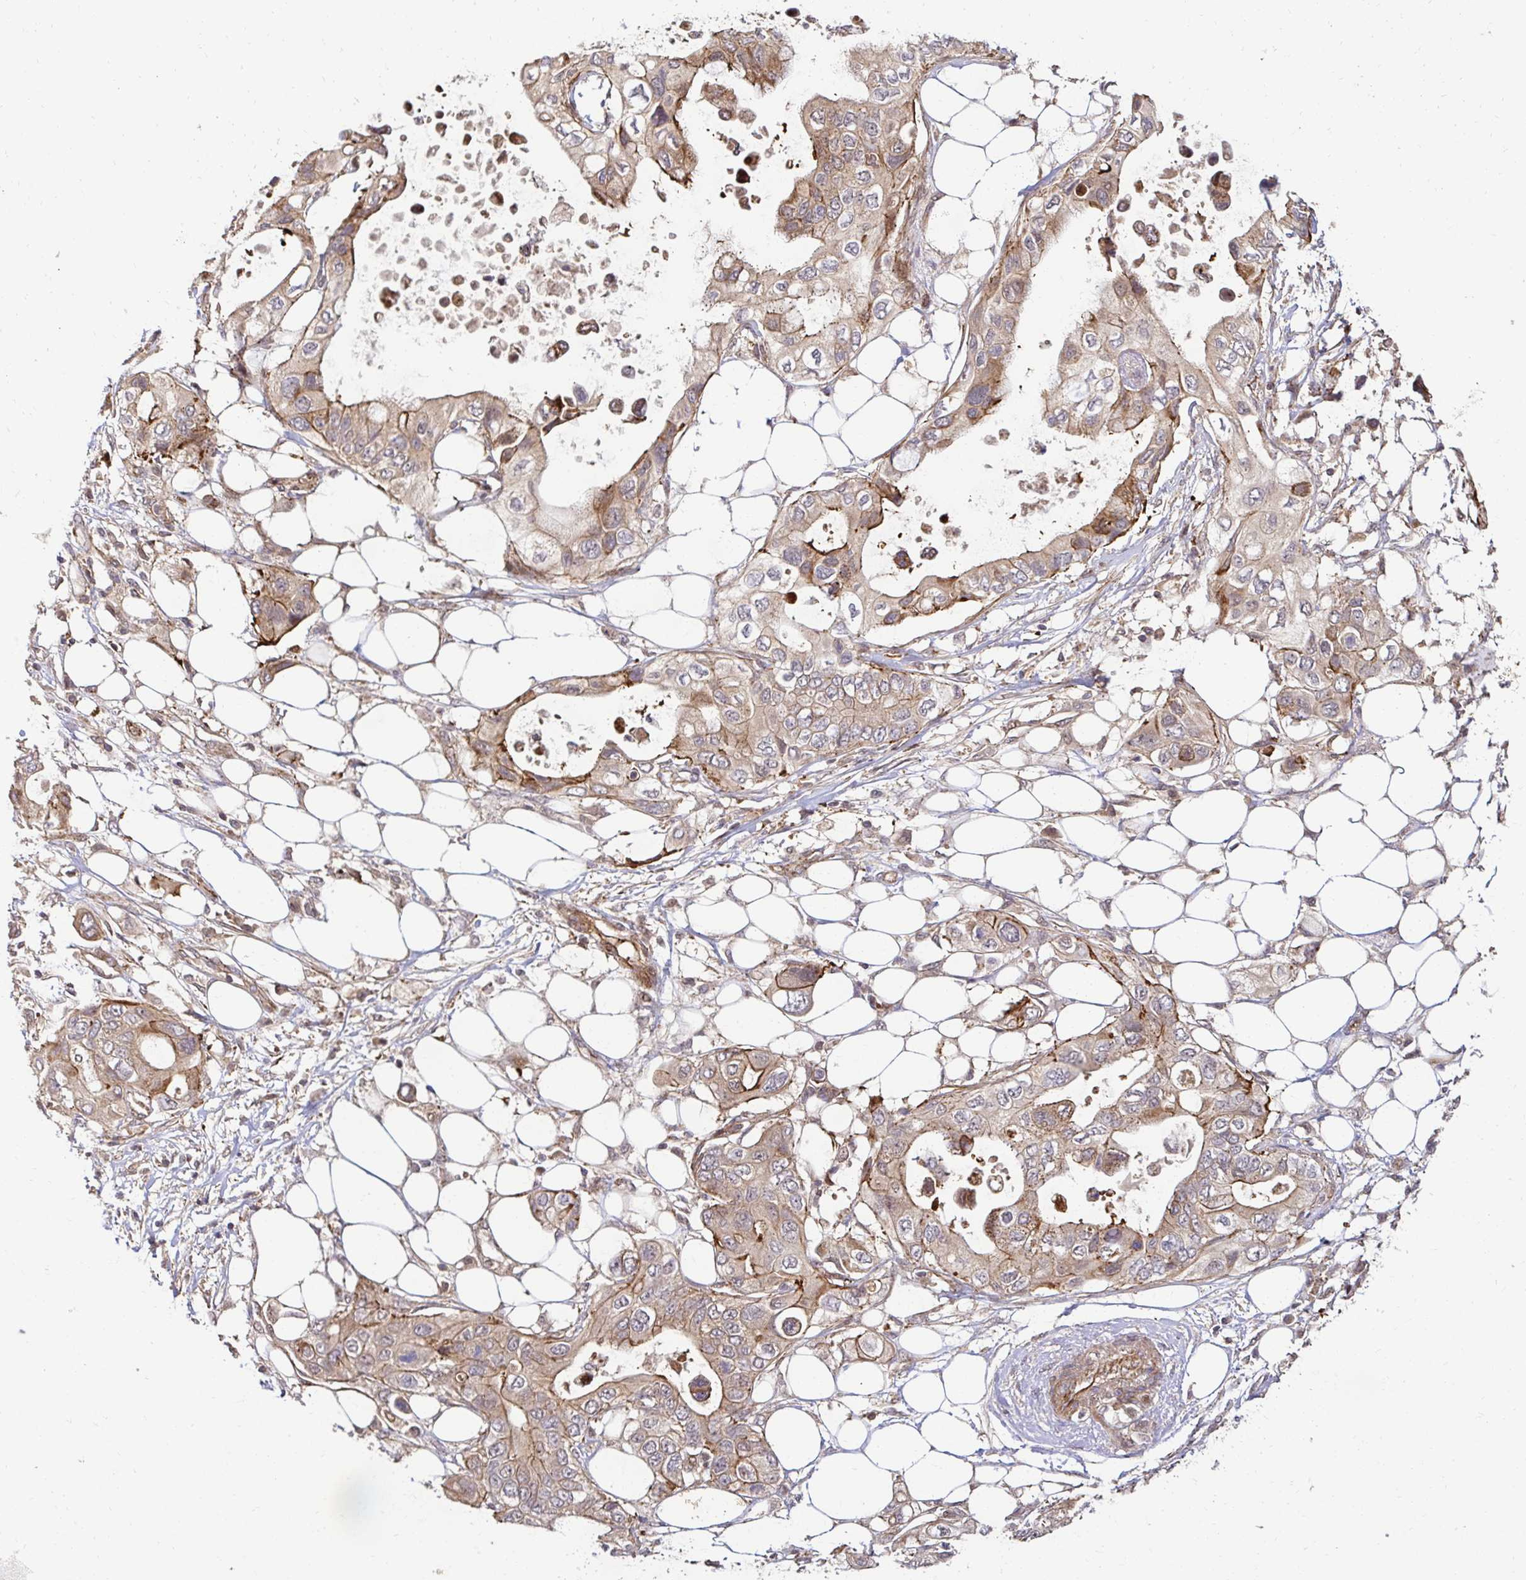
{"staining": {"intensity": "weak", "quantity": "<25%", "location": "cytoplasmic/membranous"}, "tissue": "pancreatic cancer", "cell_type": "Tumor cells", "image_type": "cancer", "snomed": [{"axis": "morphology", "description": "Adenocarcinoma, NOS"}, {"axis": "topography", "description": "Pancreas"}], "caption": "The IHC micrograph has no significant staining in tumor cells of adenocarcinoma (pancreatic) tissue.", "gene": "PSMA4", "patient": {"sex": "female", "age": 63}}